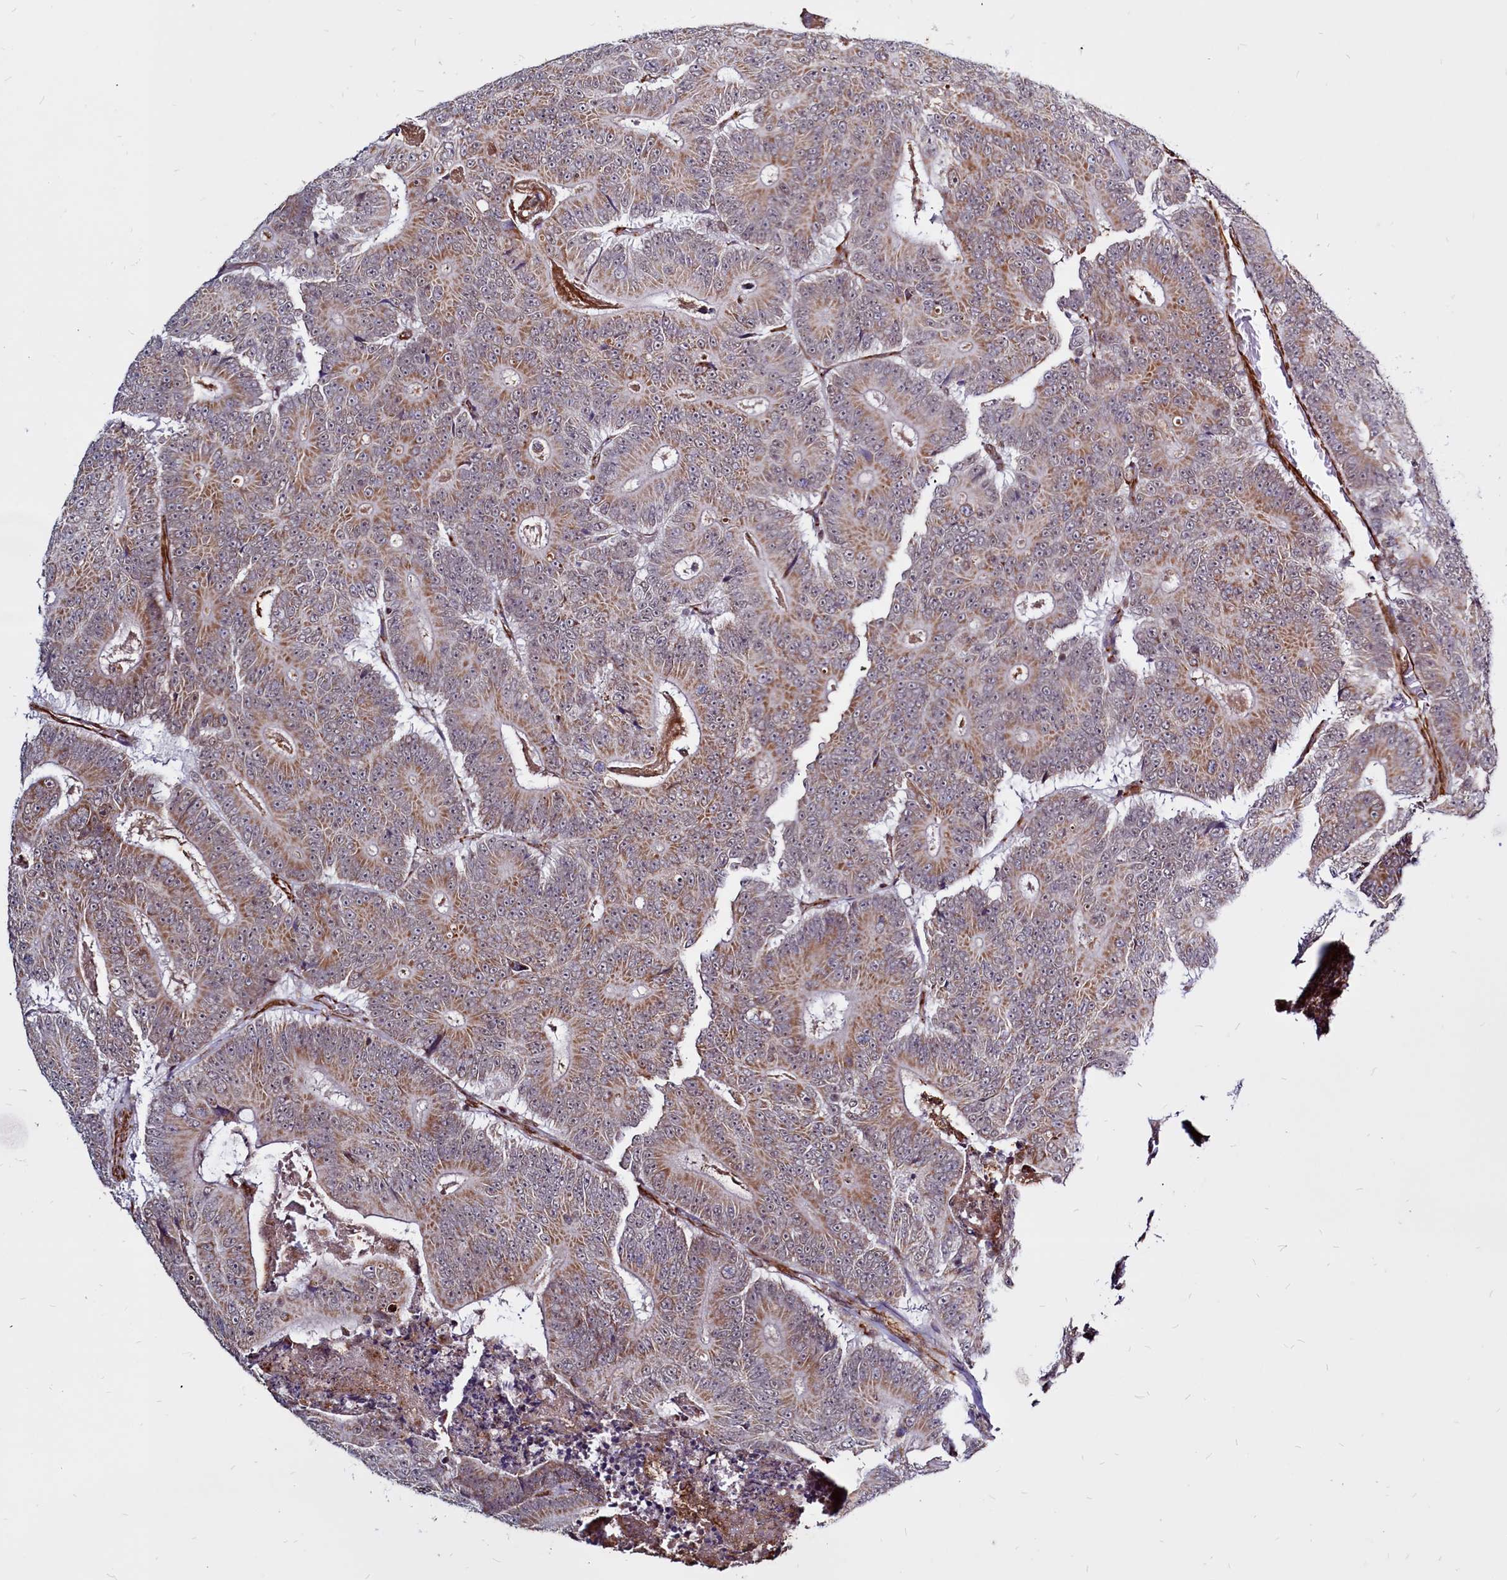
{"staining": {"intensity": "moderate", "quantity": ">75%", "location": "cytoplasmic/membranous"}, "tissue": "colorectal cancer", "cell_type": "Tumor cells", "image_type": "cancer", "snomed": [{"axis": "morphology", "description": "Adenocarcinoma, NOS"}, {"axis": "topography", "description": "Colon"}], "caption": "IHC of human colorectal cancer shows medium levels of moderate cytoplasmic/membranous positivity in about >75% of tumor cells.", "gene": "CLK3", "patient": {"sex": "male", "age": 83}}